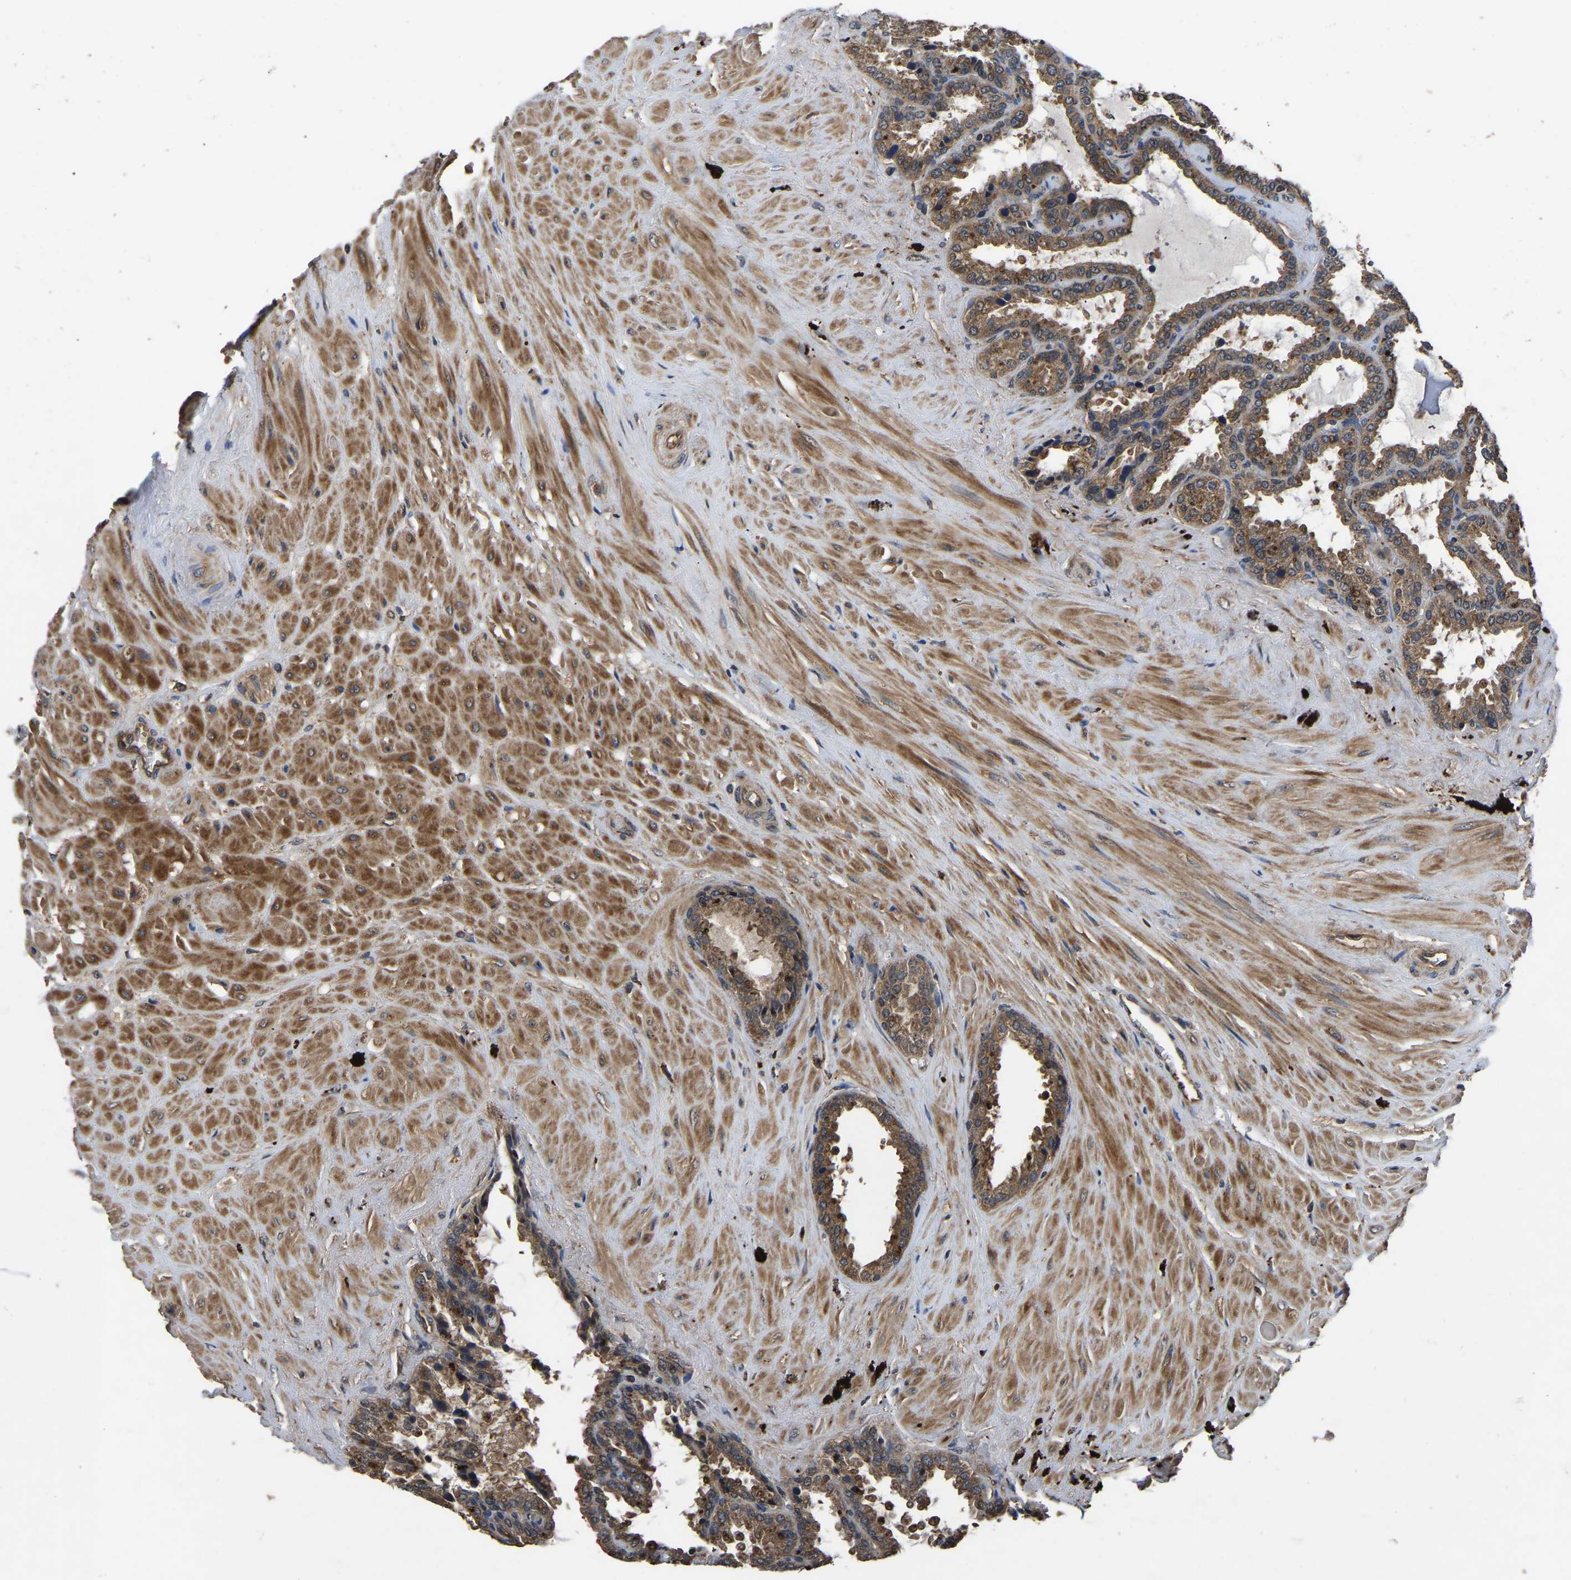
{"staining": {"intensity": "moderate", "quantity": ">75%", "location": "cytoplasmic/membranous"}, "tissue": "seminal vesicle", "cell_type": "Glandular cells", "image_type": "normal", "snomed": [{"axis": "morphology", "description": "Normal tissue, NOS"}, {"axis": "topography", "description": "Seminal veicle"}], "caption": "Immunohistochemistry (IHC) staining of normal seminal vesicle, which demonstrates medium levels of moderate cytoplasmic/membranous expression in approximately >75% of glandular cells indicating moderate cytoplasmic/membranous protein positivity. The staining was performed using DAB (3,3'-diaminobenzidine) (brown) for protein detection and nuclei were counterstained in hematoxylin (blue).", "gene": "CRYZL1", "patient": {"sex": "male", "age": 46}}